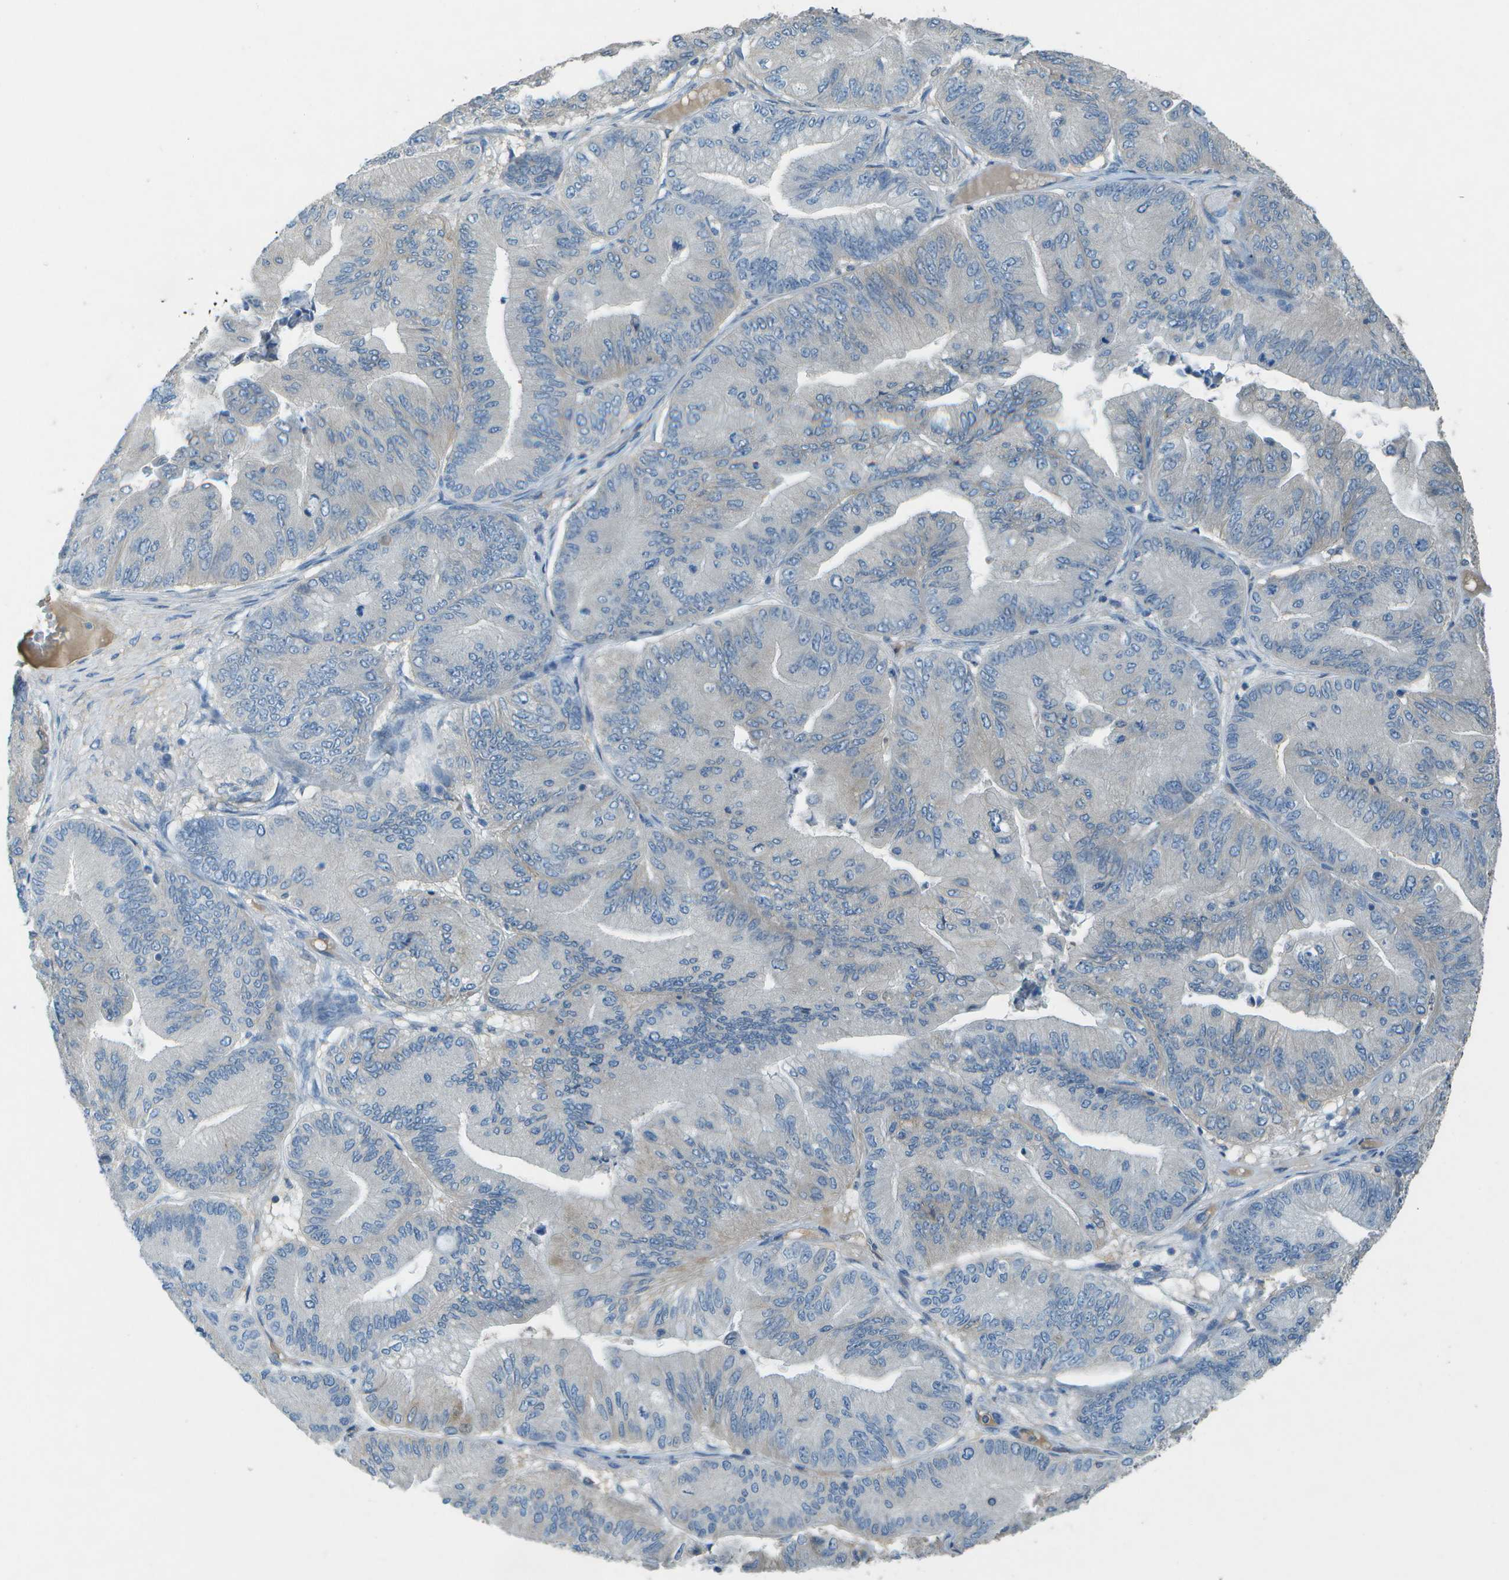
{"staining": {"intensity": "negative", "quantity": "none", "location": "none"}, "tissue": "ovarian cancer", "cell_type": "Tumor cells", "image_type": "cancer", "snomed": [{"axis": "morphology", "description": "Cystadenocarcinoma, mucinous, NOS"}, {"axis": "topography", "description": "Ovary"}], "caption": "IHC micrograph of neoplastic tissue: human mucinous cystadenocarcinoma (ovarian) stained with DAB (3,3'-diaminobenzidine) exhibits no significant protein staining in tumor cells.", "gene": "LGI2", "patient": {"sex": "female", "age": 61}}